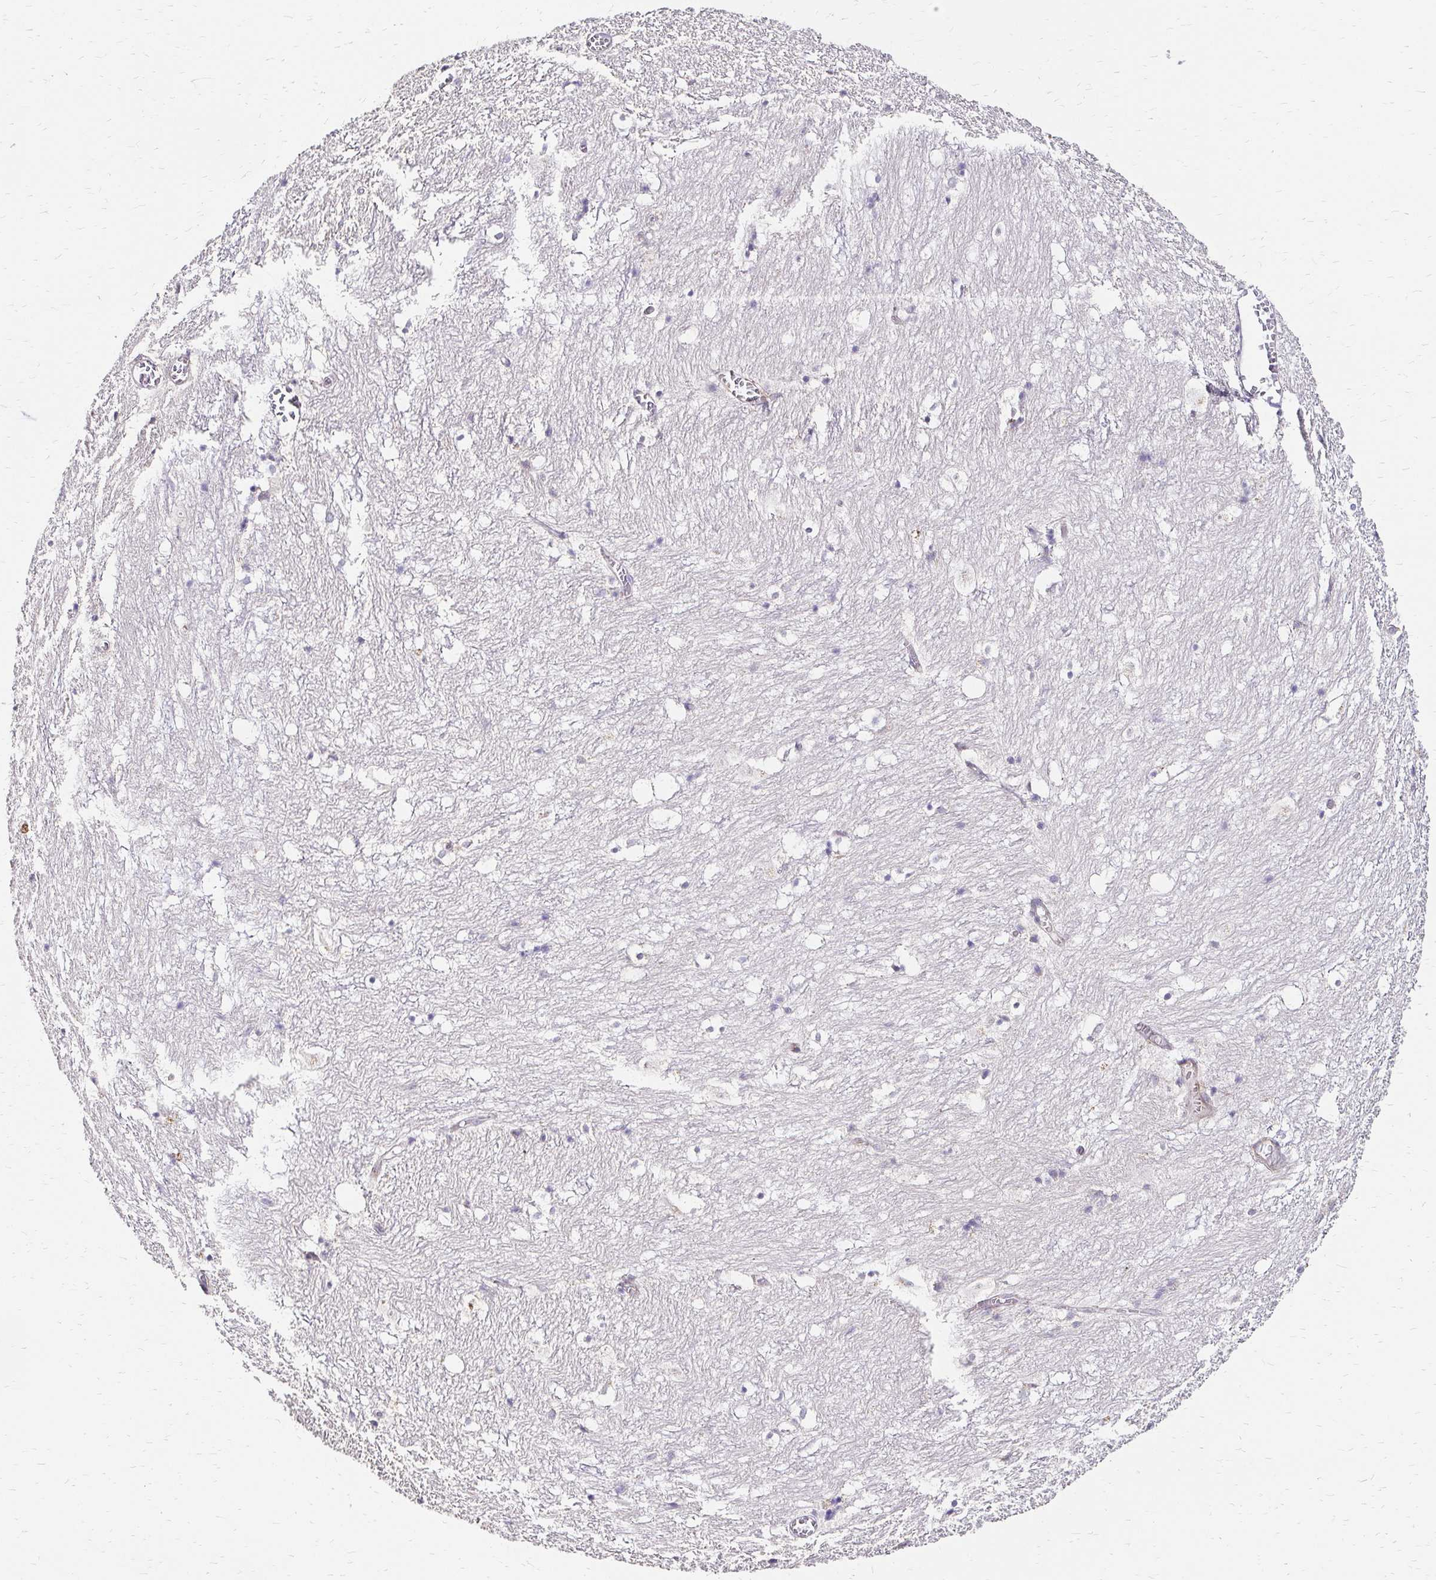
{"staining": {"intensity": "negative", "quantity": "none", "location": "none"}, "tissue": "hippocampus", "cell_type": "Glial cells", "image_type": "normal", "snomed": [{"axis": "morphology", "description": "Normal tissue, NOS"}, {"axis": "topography", "description": "Hippocampus"}], "caption": "There is no significant staining in glial cells of hippocampus. The staining was performed using DAB (3,3'-diaminobenzidine) to visualize the protein expression in brown, while the nuclei were stained in blue with hematoxylin (Magnification: 20x).", "gene": "PRIMA1", "patient": {"sex": "female", "age": 52}}